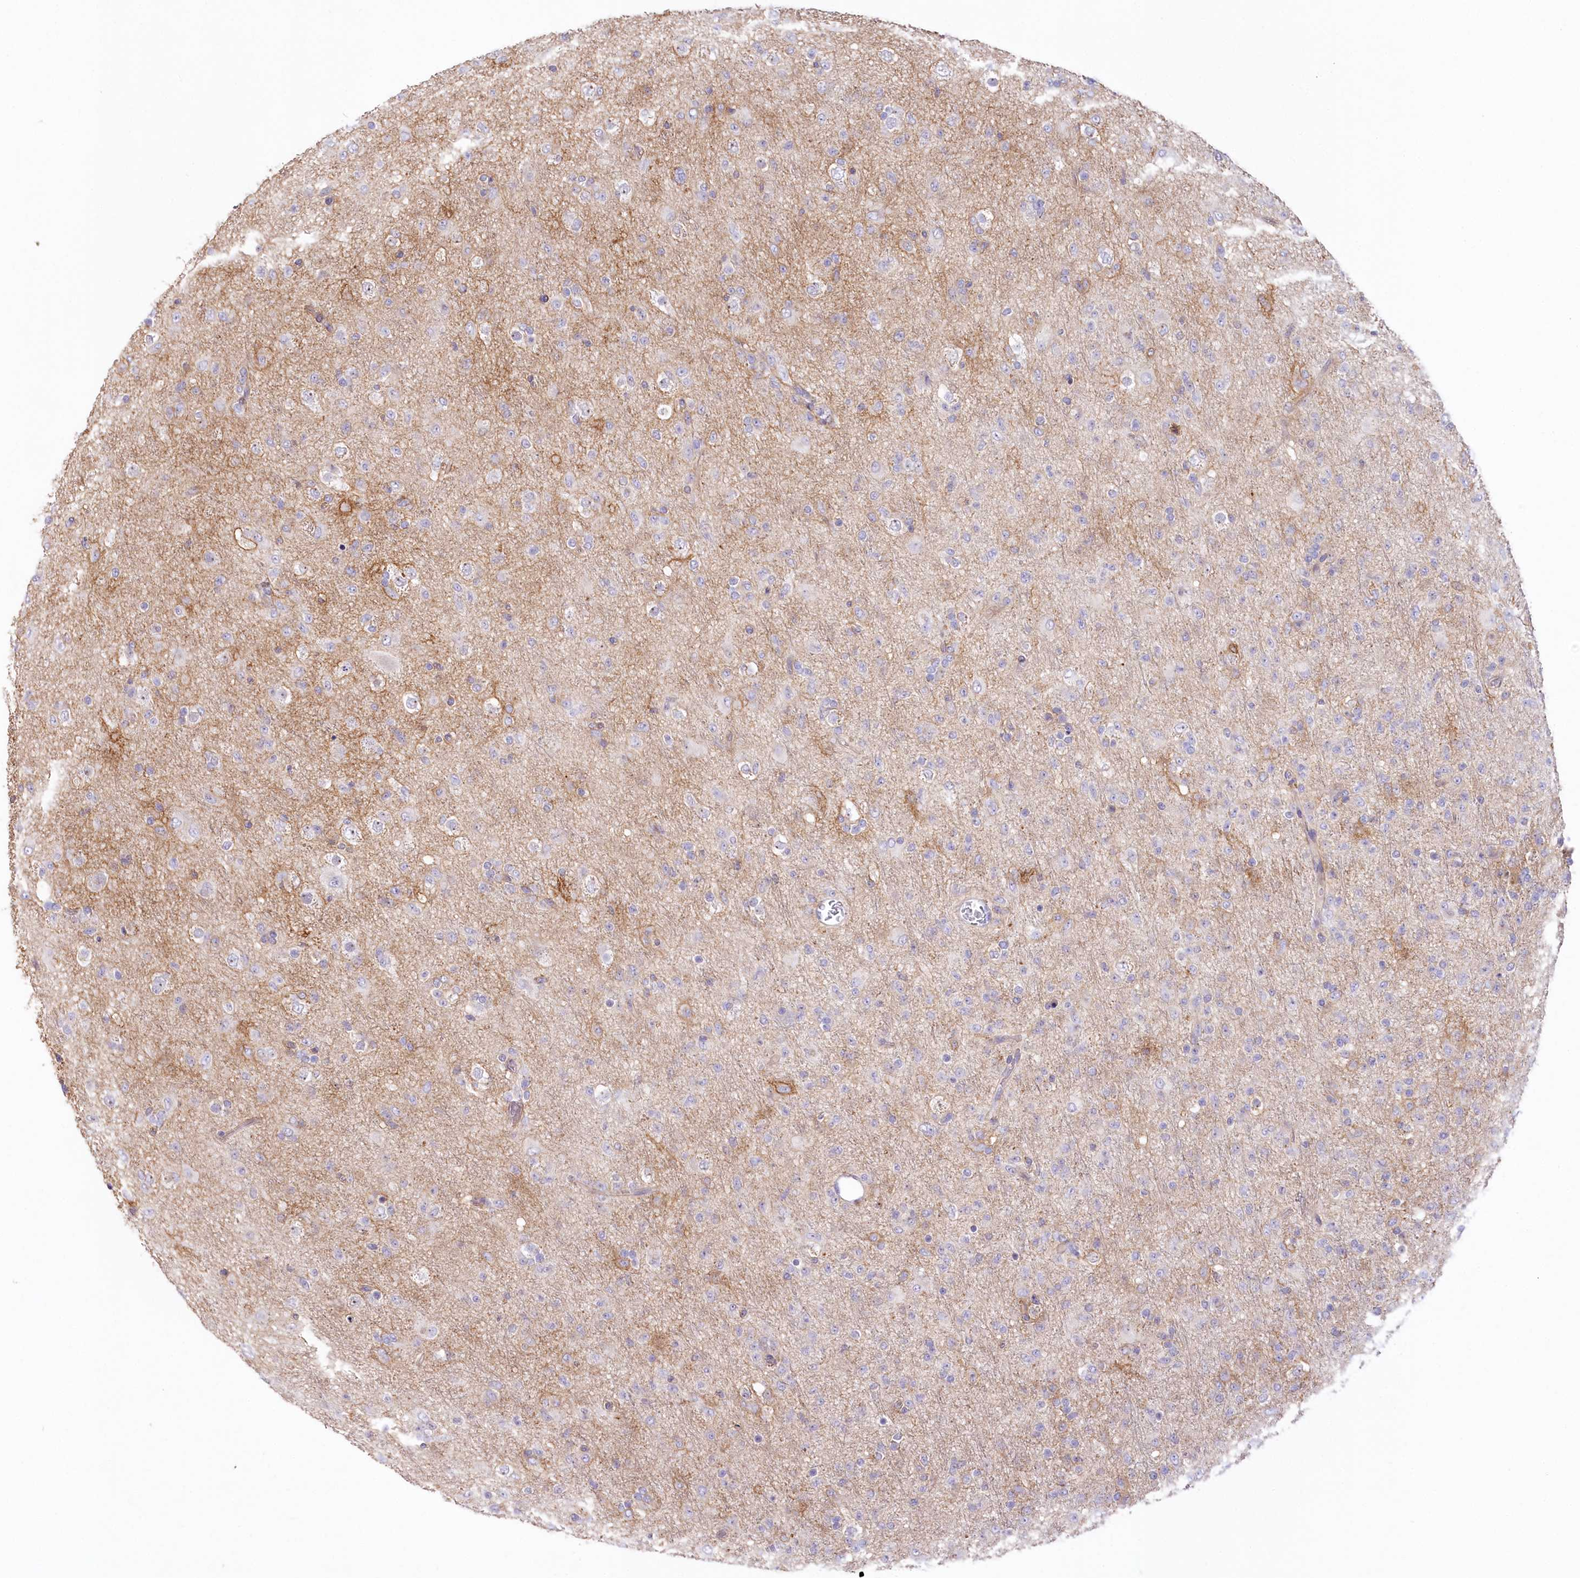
{"staining": {"intensity": "negative", "quantity": "none", "location": "none"}, "tissue": "glioma", "cell_type": "Tumor cells", "image_type": "cancer", "snomed": [{"axis": "morphology", "description": "Glioma, malignant, Low grade"}, {"axis": "topography", "description": "Brain"}], "caption": "High magnification brightfield microscopy of glioma stained with DAB (brown) and counterstained with hematoxylin (blue): tumor cells show no significant expression. The staining is performed using DAB brown chromogen with nuclei counter-stained in using hematoxylin.", "gene": "SLC6A11", "patient": {"sex": "male", "age": 65}}